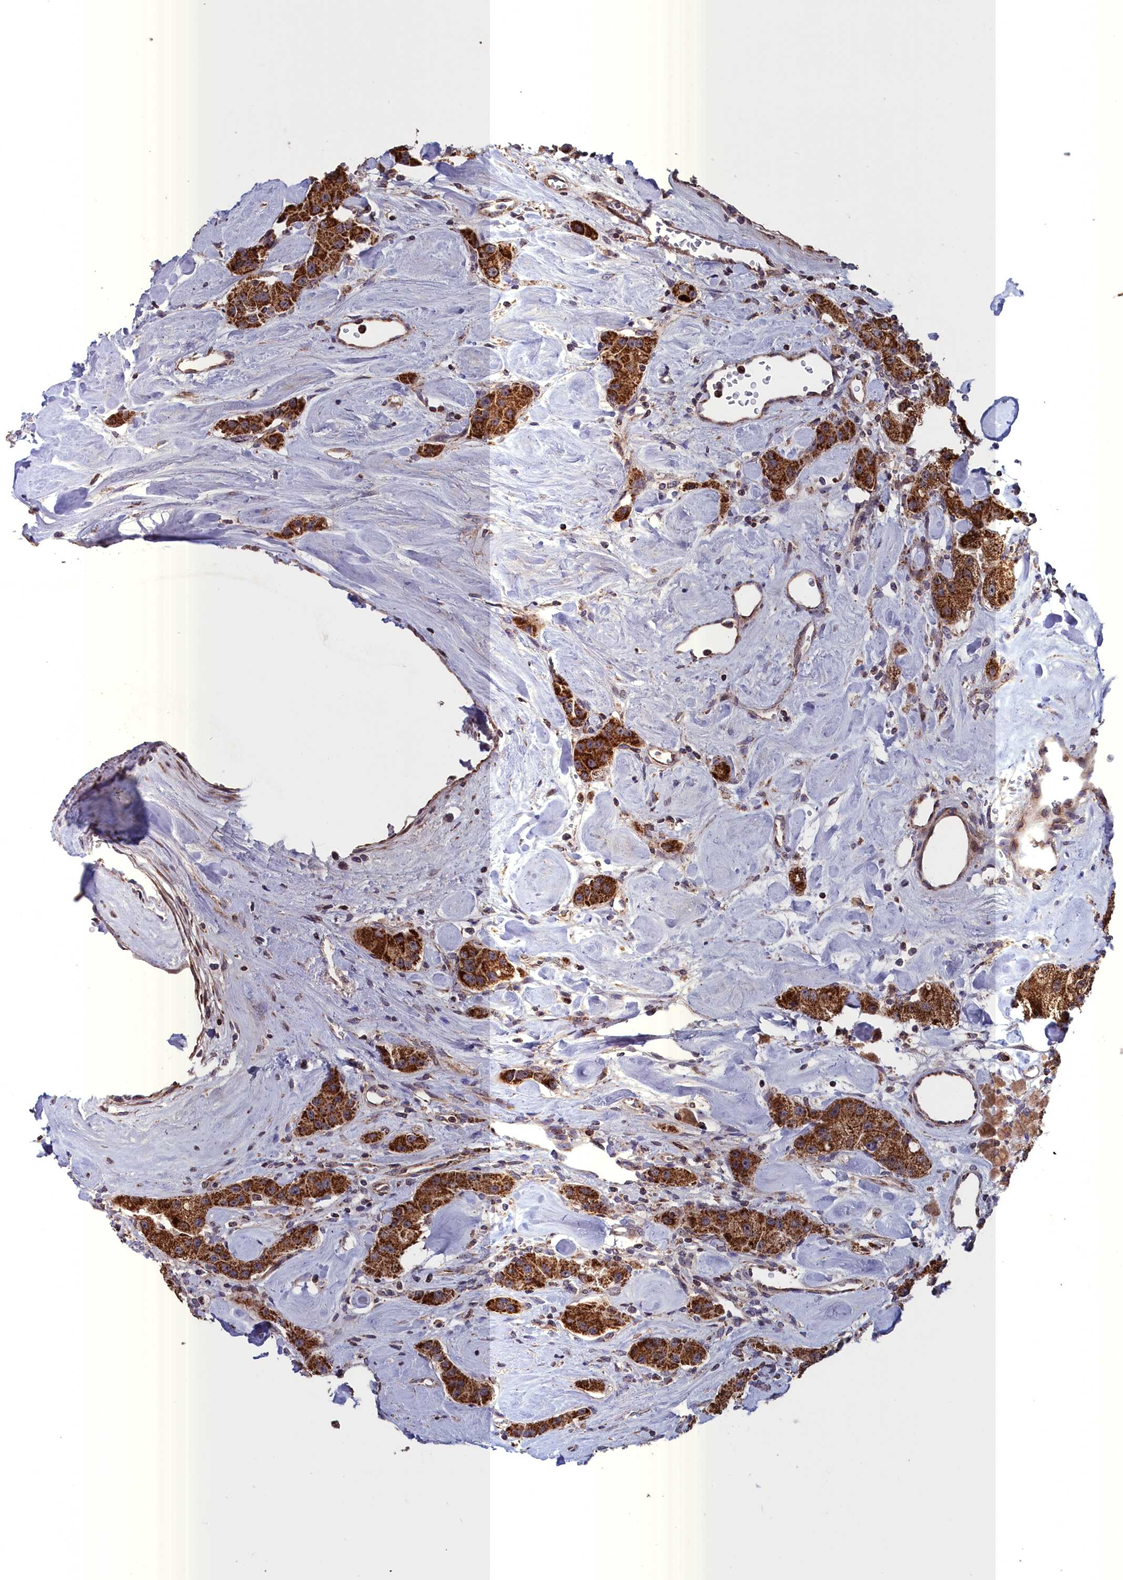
{"staining": {"intensity": "strong", "quantity": ">75%", "location": "cytoplasmic/membranous"}, "tissue": "carcinoid", "cell_type": "Tumor cells", "image_type": "cancer", "snomed": [{"axis": "morphology", "description": "Carcinoid, malignant, NOS"}, {"axis": "topography", "description": "Pancreas"}], "caption": "Protein expression analysis of carcinoid (malignant) displays strong cytoplasmic/membranous expression in about >75% of tumor cells.", "gene": "TIMM44", "patient": {"sex": "male", "age": 41}}